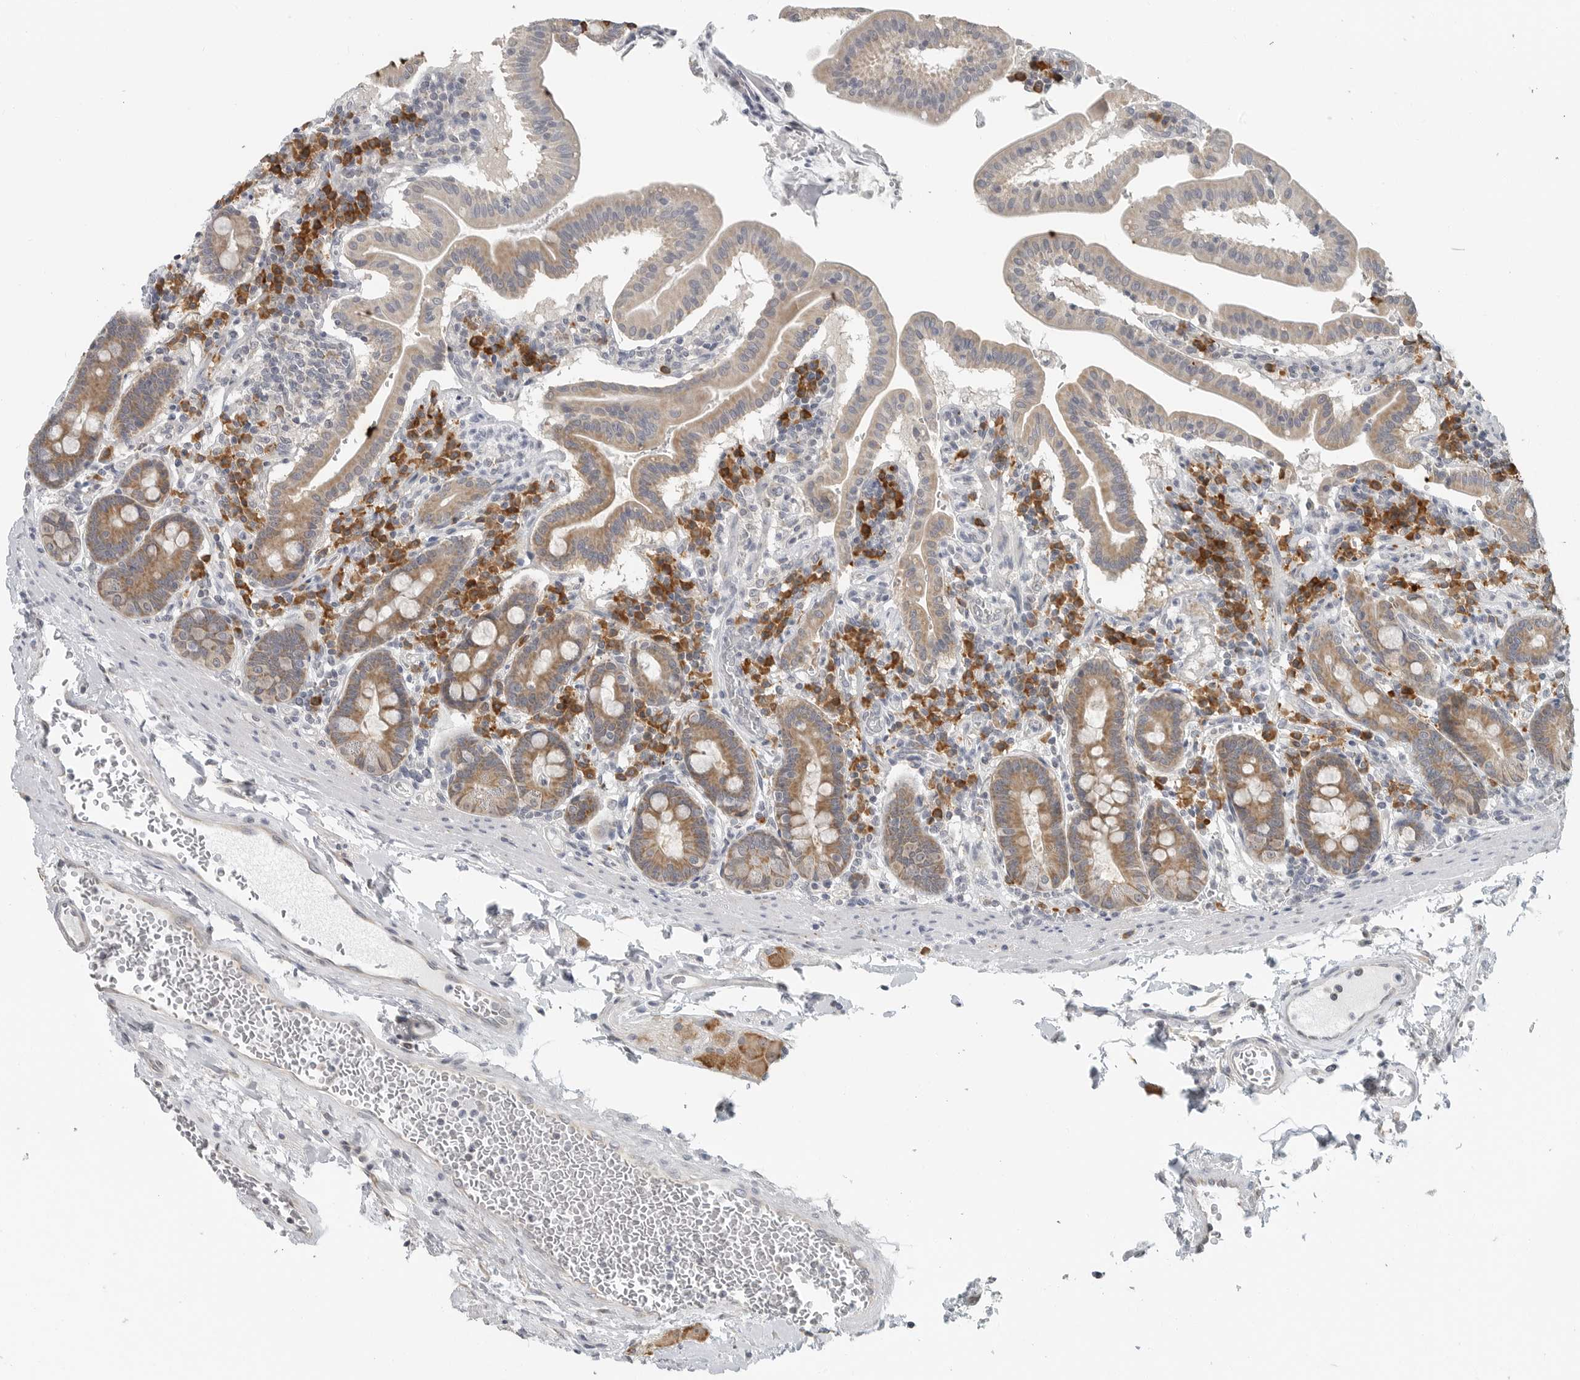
{"staining": {"intensity": "moderate", "quantity": ">75%", "location": "cytoplasmic/membranous"}, "tissue": "duodenum", "cell_type": "Glandular cells", "image_type": "normal", "snomed": [{"axis": "morphology", "description": "Normal tissue, NOS"}, {"axis": "morphology", "description": "Adenocarcinoma, NOS"}, {"axis": "topography", "description": "Pancreas"}, {"axis": "topography", "description": "Duodenum"}], "caption": "This histopathology image exhibits IHC staining of unremarkable duodenum, with medium moderate cytoplasmic/membranous staining in approximately >75% of glandular cells.", "gene": "IL12RB2", "patient": {"sex": "male", "age": 50}}